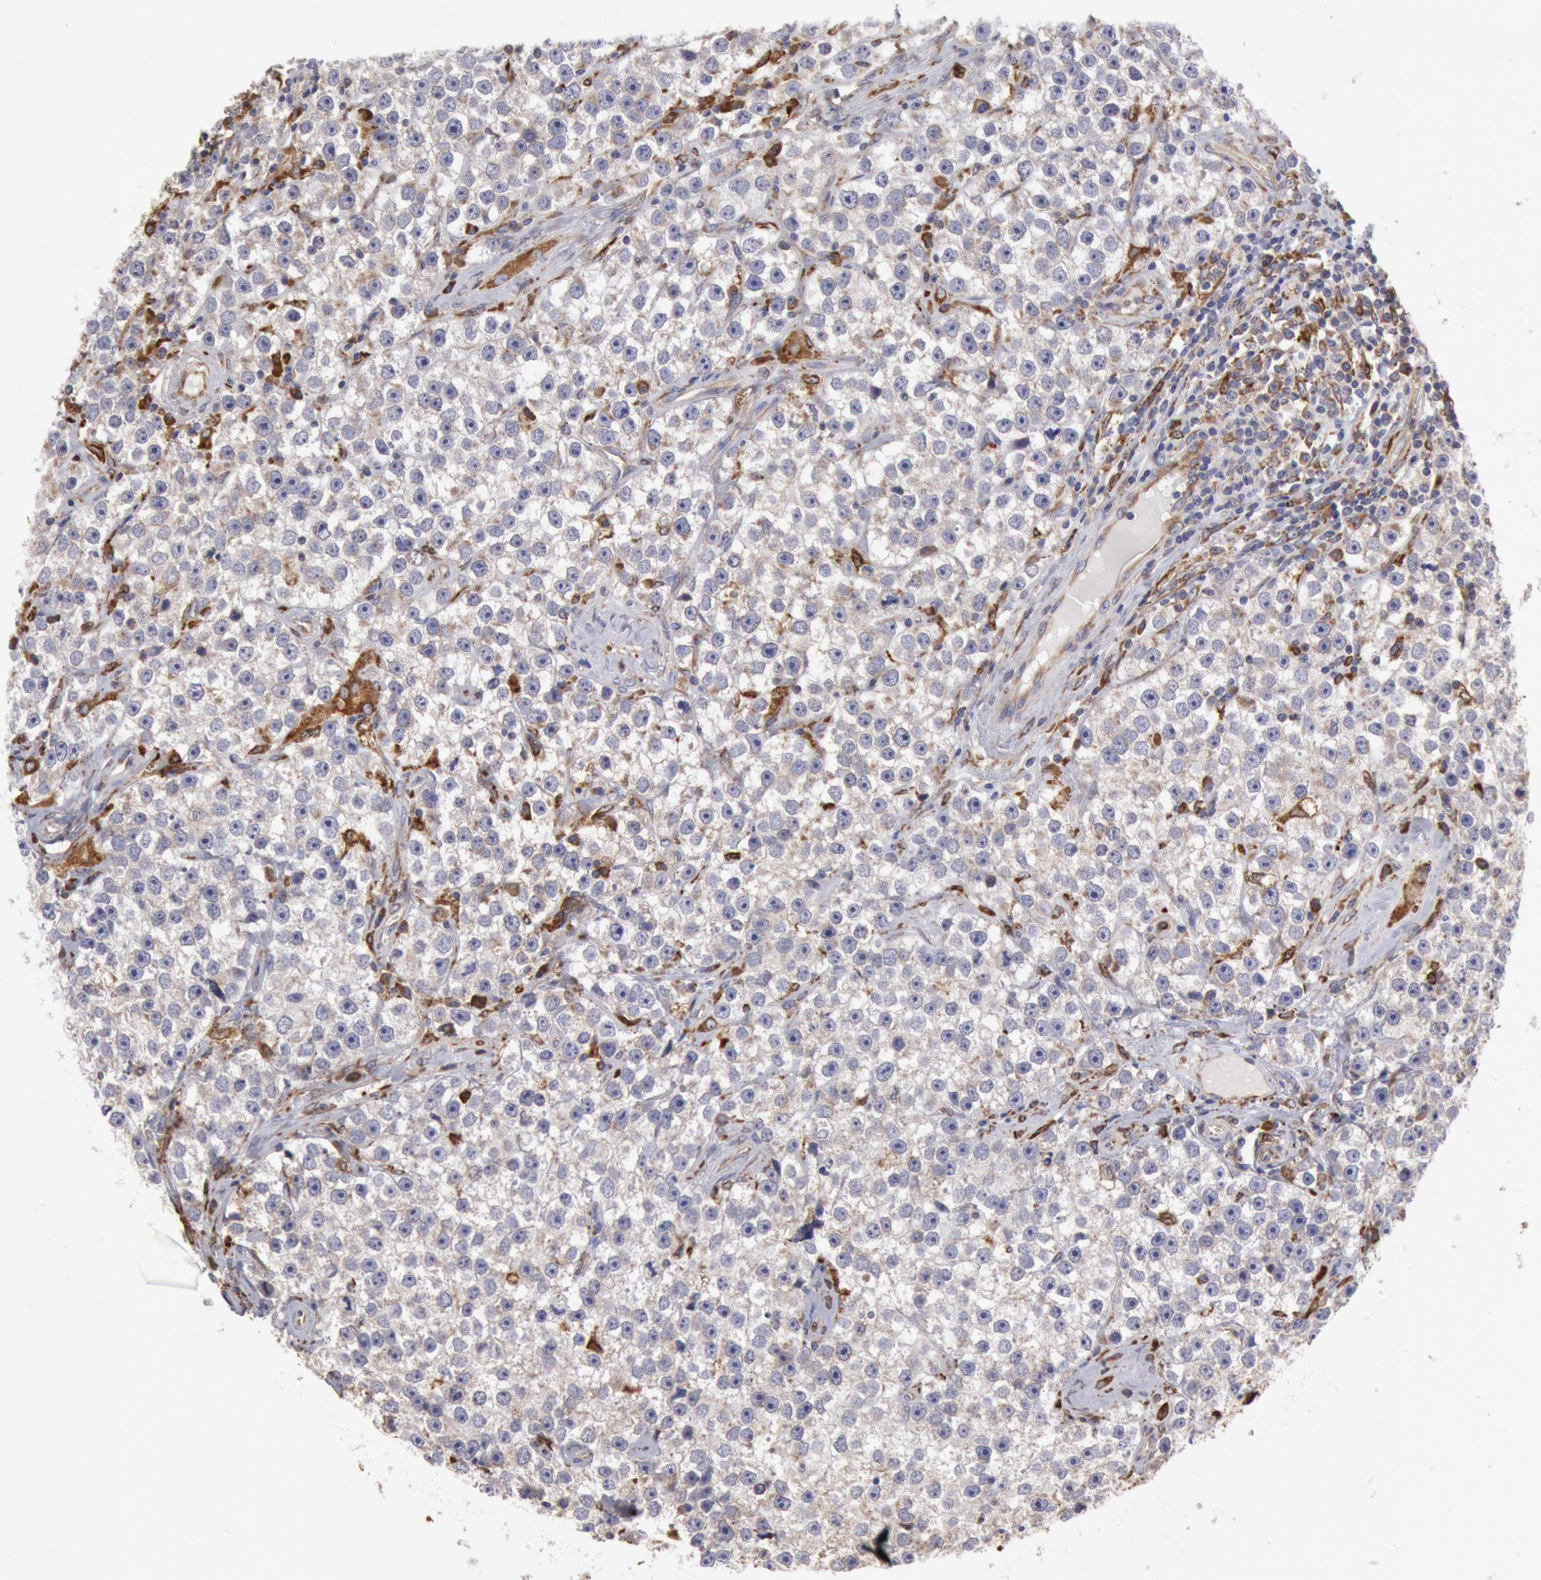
{"staining": {"intensity": "negative", "quantity": "none", "location": "none"}, "tissue": "testis cancer", "cell_type": "Tumor cells", "image_type": "cancer", "snomed": [{"axis": "morphology", "description": "Seminoma, NOS"}, {"axis": "topography", "description": "Testis"}], "caption": "Immunohistochemistry (IHC) of seminoma (testis) displays no staining in tumor cells. Brightfield microscopy of immunohistochemistry stained with DAB (brown) and hematoxylin (blue), captured at high magnification.", "gene": "ERP44", "patient": {"sex": "male", "age": 32}}